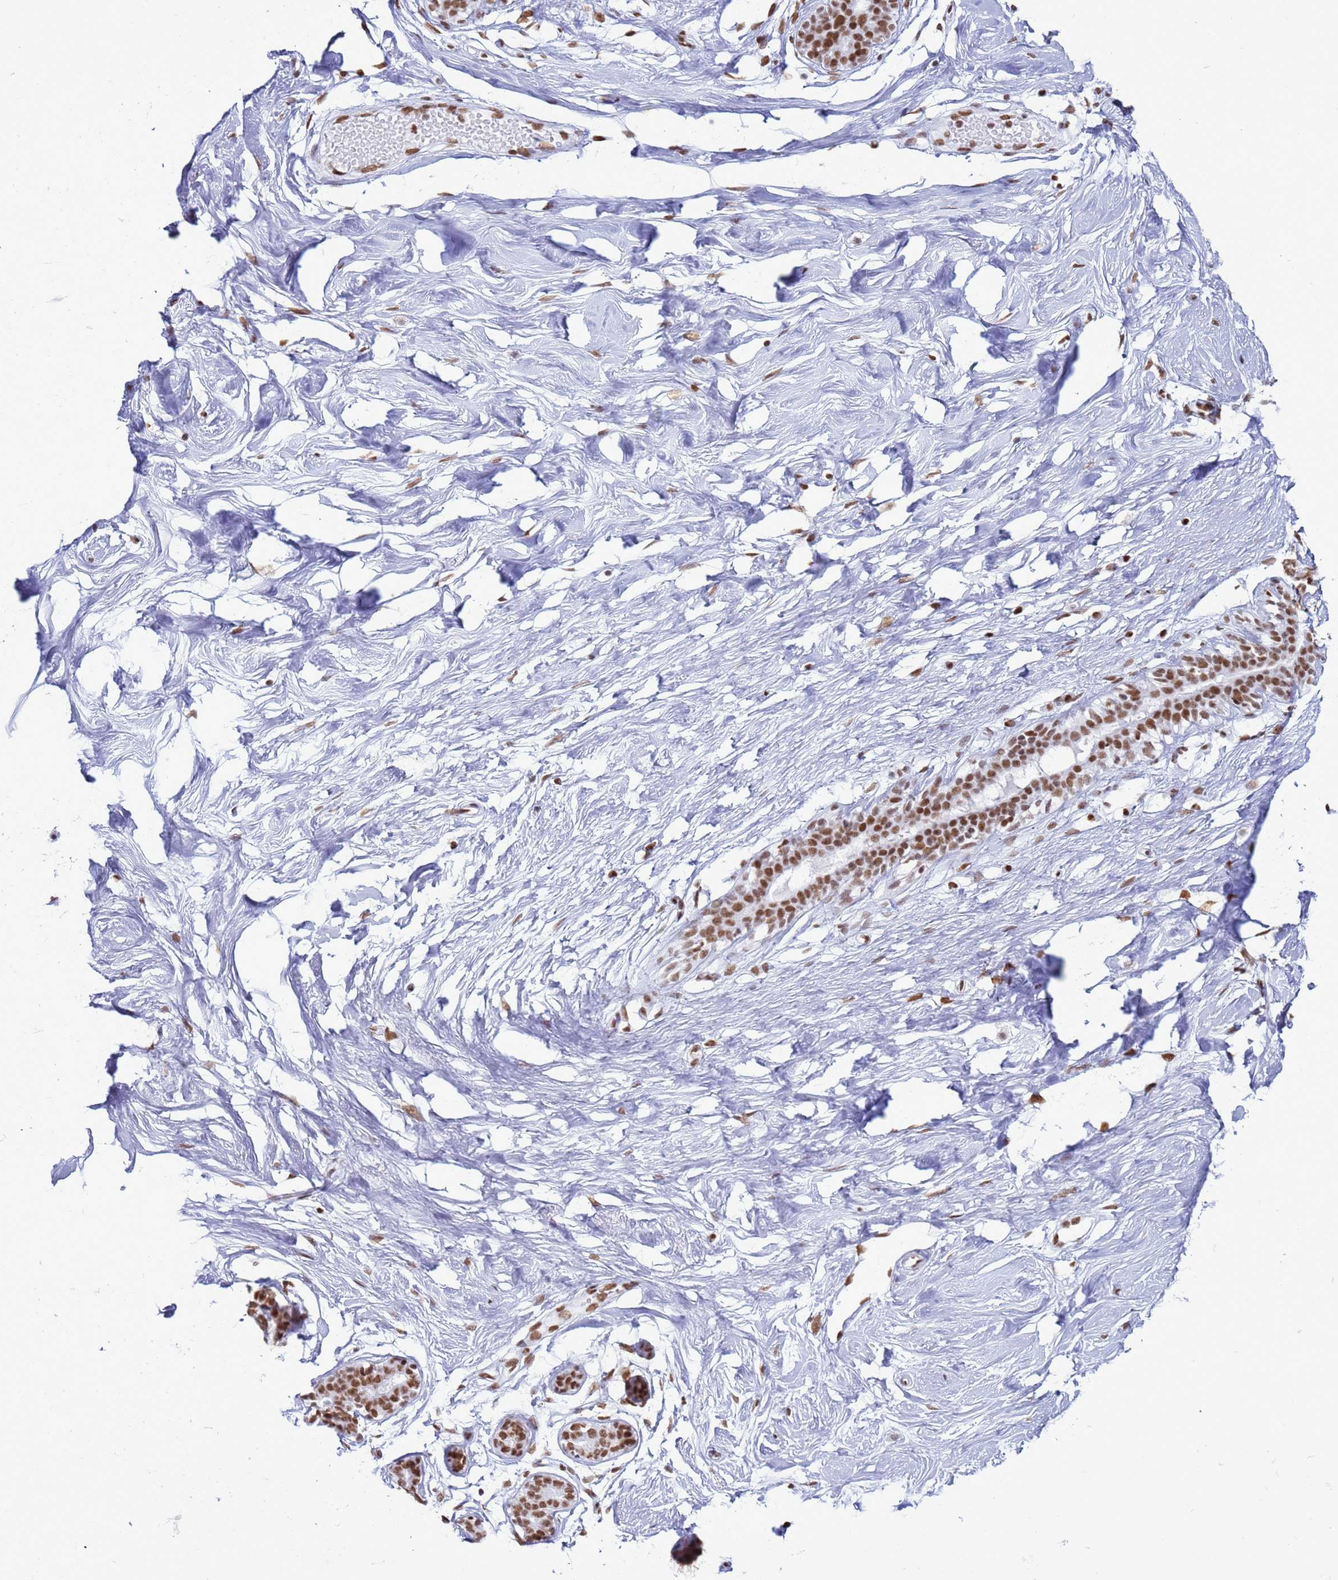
{"staining": {"intensity": "negative", "quantity": "none", "location": "none"}, "tissue": "breast", "cell_type": "Adipocytes", "image_type": "normal", "snomed": [{"axis": "morphology", "description": "Normal tissue, NOS"}, {"axis": "morphology", "description": "Adenoma, NOS"}, {"axis": "topography", "description": "Breast"}], "caption": "The image demonstrates no staining of adipocytes in unremarkable breast.", "gene": "RALY", "patient": {"sex": "female", "age": 23}}